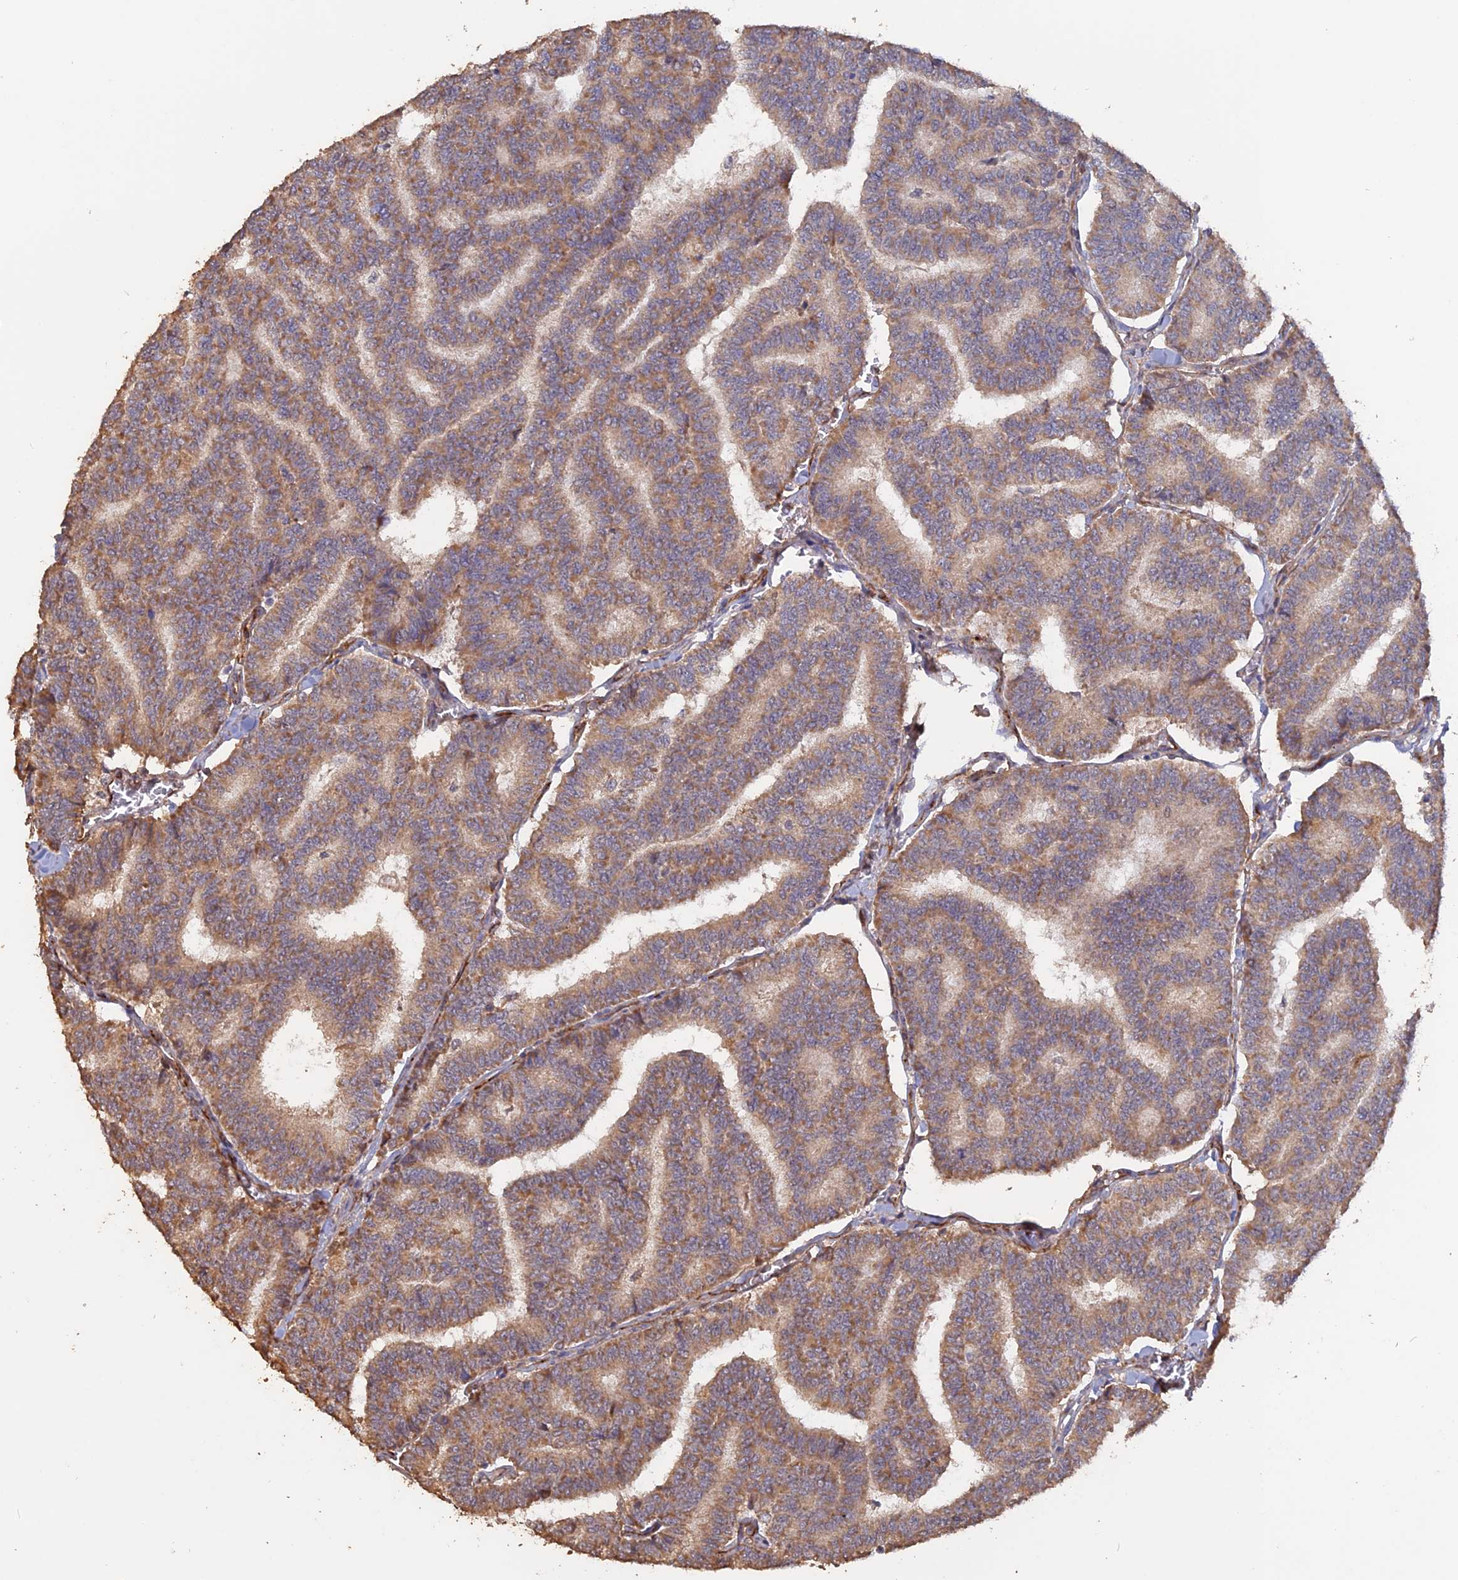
{"staining": {"intensity": "moderate", "quantity": "25%-75%", "location": "cytoplasmic/membranous"}, "tissue": "thyroid cancer", "cell_type": "Tumor cells", "image_type": "cancer", "snomed": [{"axis": "morphology", "description": "Papillary adenocarcinoma, NOS"}, {"axis": "topography", "description": "Thyroid gland"}], "caption": "Human thyroid cancer stained with a brown dye shows moderate cytoplasmic/membranous positive staining in approximately 25%-75% of tumor cells.", "gene": "LAYN", "patient": {"sex": "female", "age": 35}}